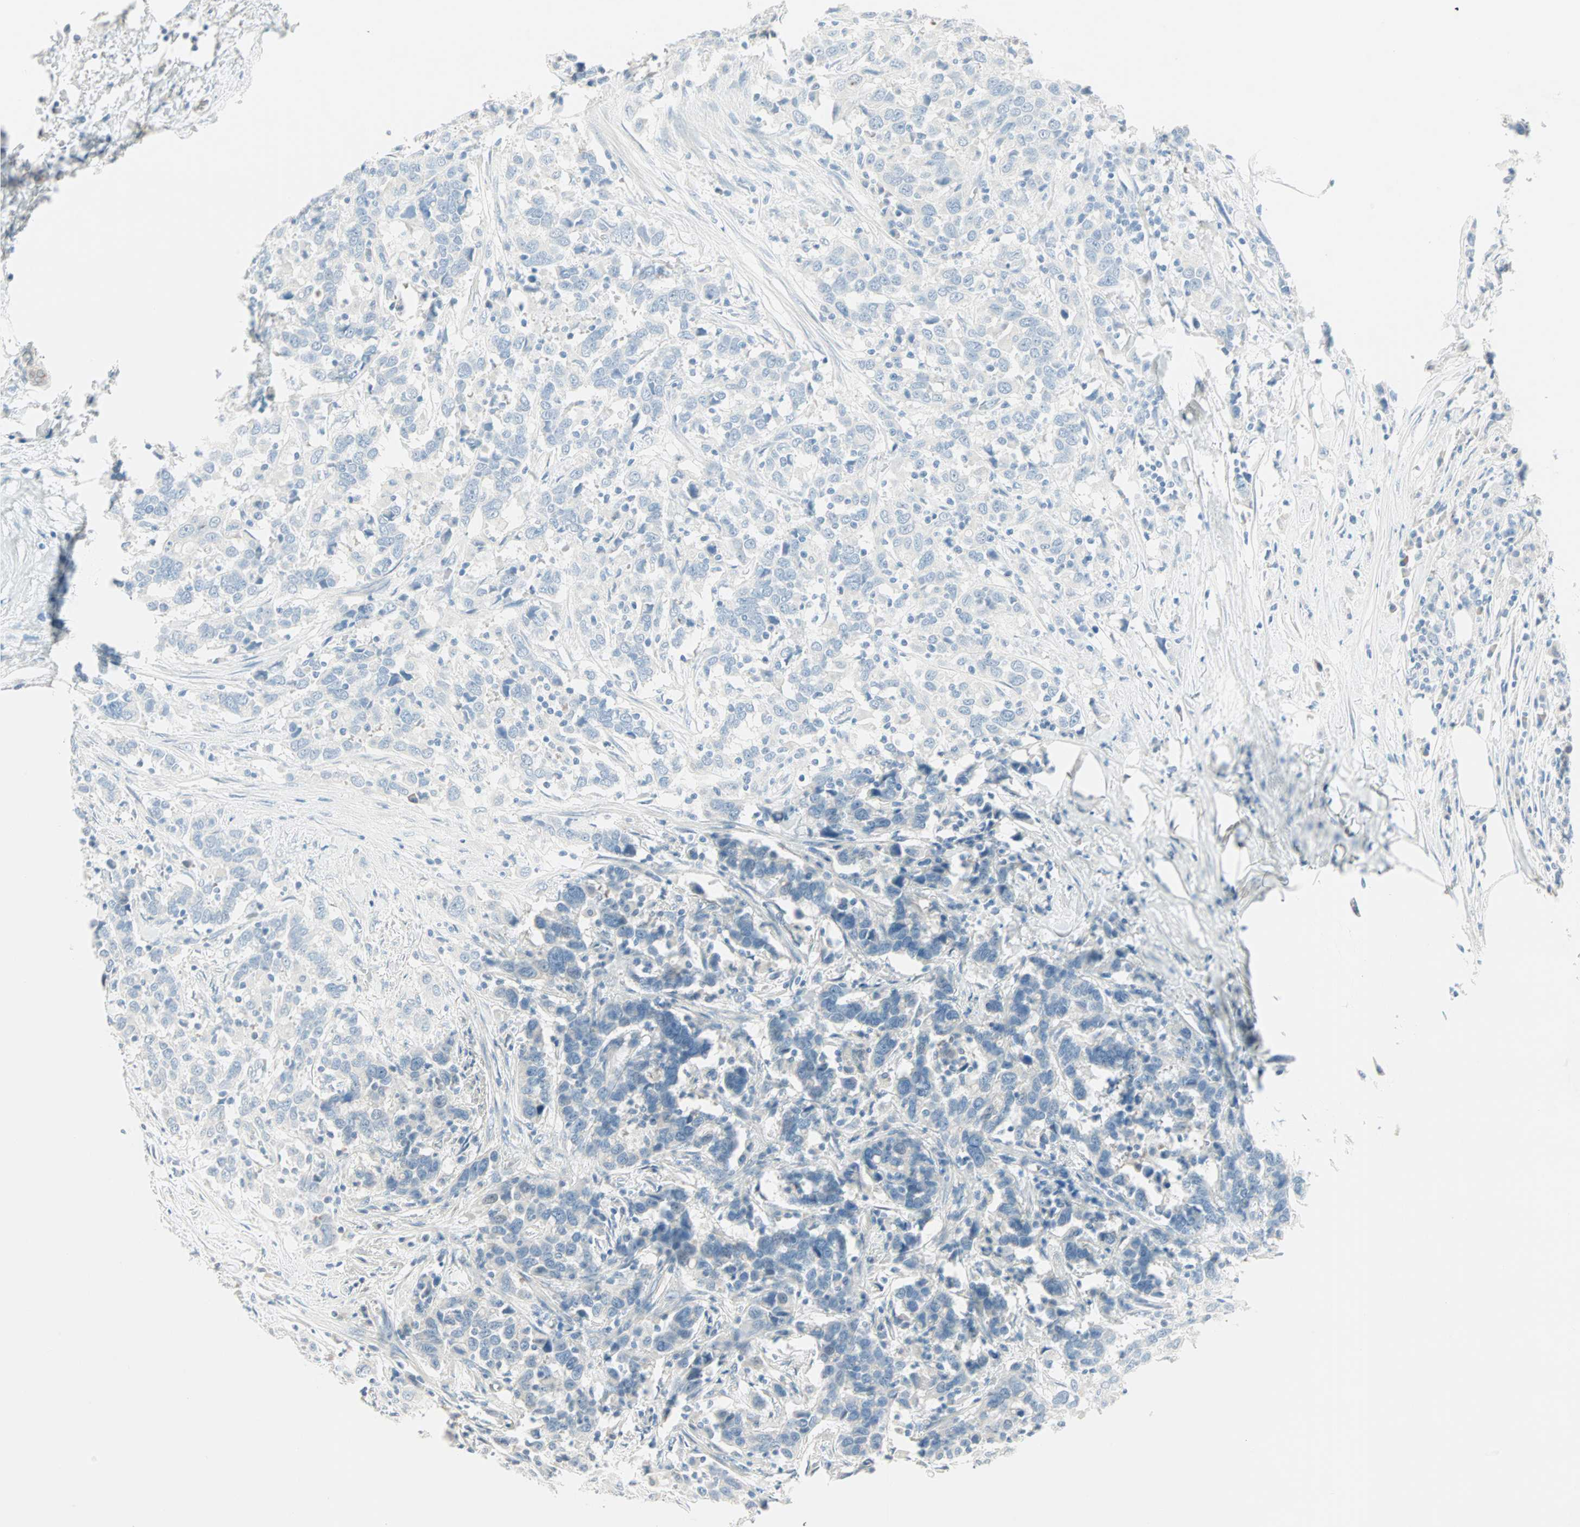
{"staining": {"intensity": "negative", "quantity": "none", "location": "none"}, "tissue": "urothelial cancer", "cell_type": "Tumor cells", "image_type": "cancer", "snomed": [{"axis": "morphology", "description": "Urothelial carcinoma, High grade"}, {"axis": "topography", "description": "Urinary bladder"}], "caption": "Urothelial cancer stained for a protein using IHC demonstrates no staining tumor cells.", "gene": "SULT1C2", "patient": {"sex": "male", "age": 61}}